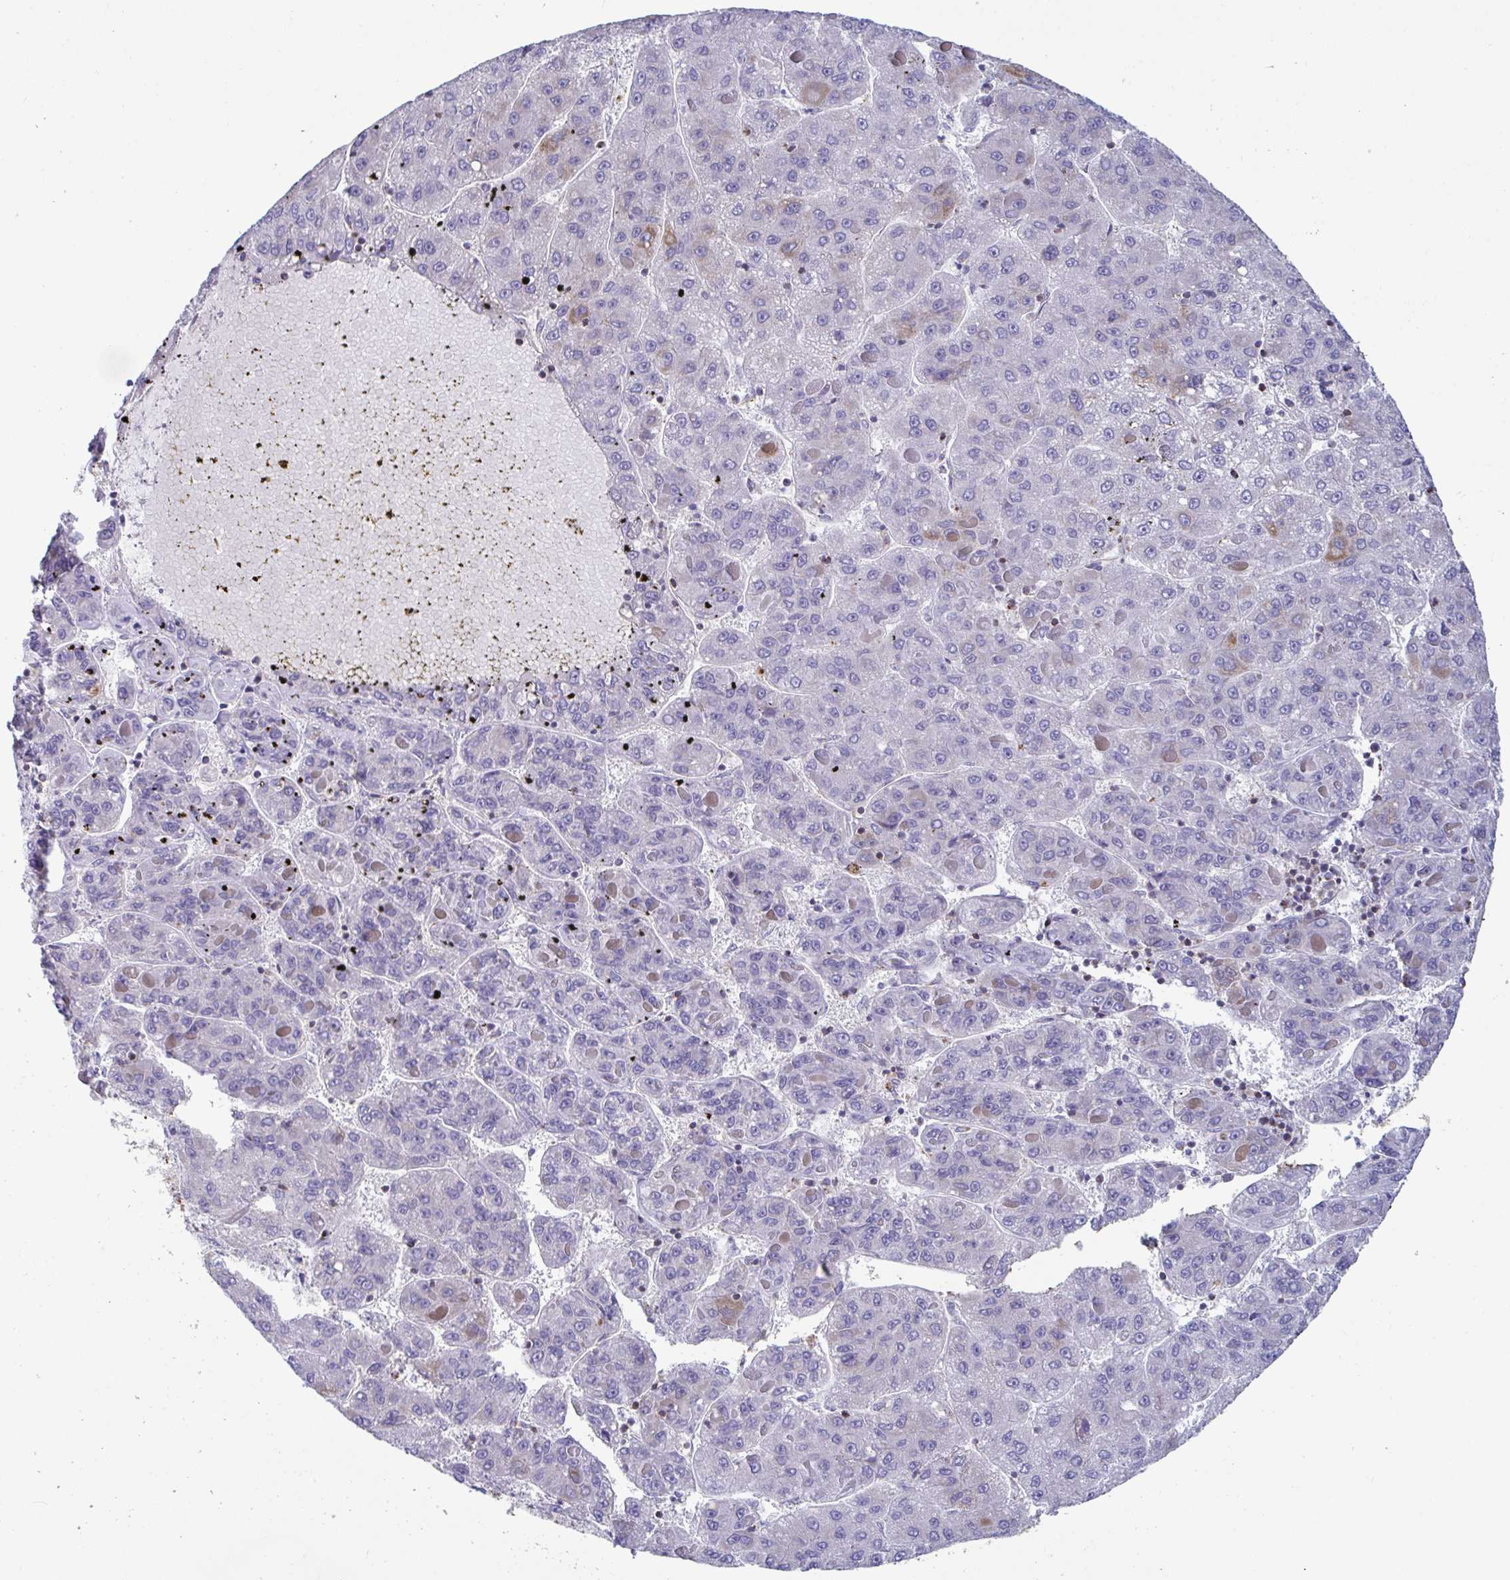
{"staining": {"intensity": "moderate", "quantity": "<25%", "location": "cytoplasmic/membranous"}, "tissue": "liver cancer", "cell_type": "Tumor cells", "image_type": "cancer", "snomed": [{"axis": "morphology", "description": "Carcinoma, Hepatocellular, NOS"}, {"axis": "topography", "description": "Liver"}], "caption": "Tumor cells demonstrate moderate cytoplasmic/membranous staining in approximately <25% of cells in hepatocellular carcinoma (liver). The protein is stained brown, and the nuclei are stained in blue (DAB (3,3'-diaminobenzidine) IHC with brightfield microscopy, high magnification).", "gene": "BCAT2", "patient": {"sex": "female", "age": 82}}